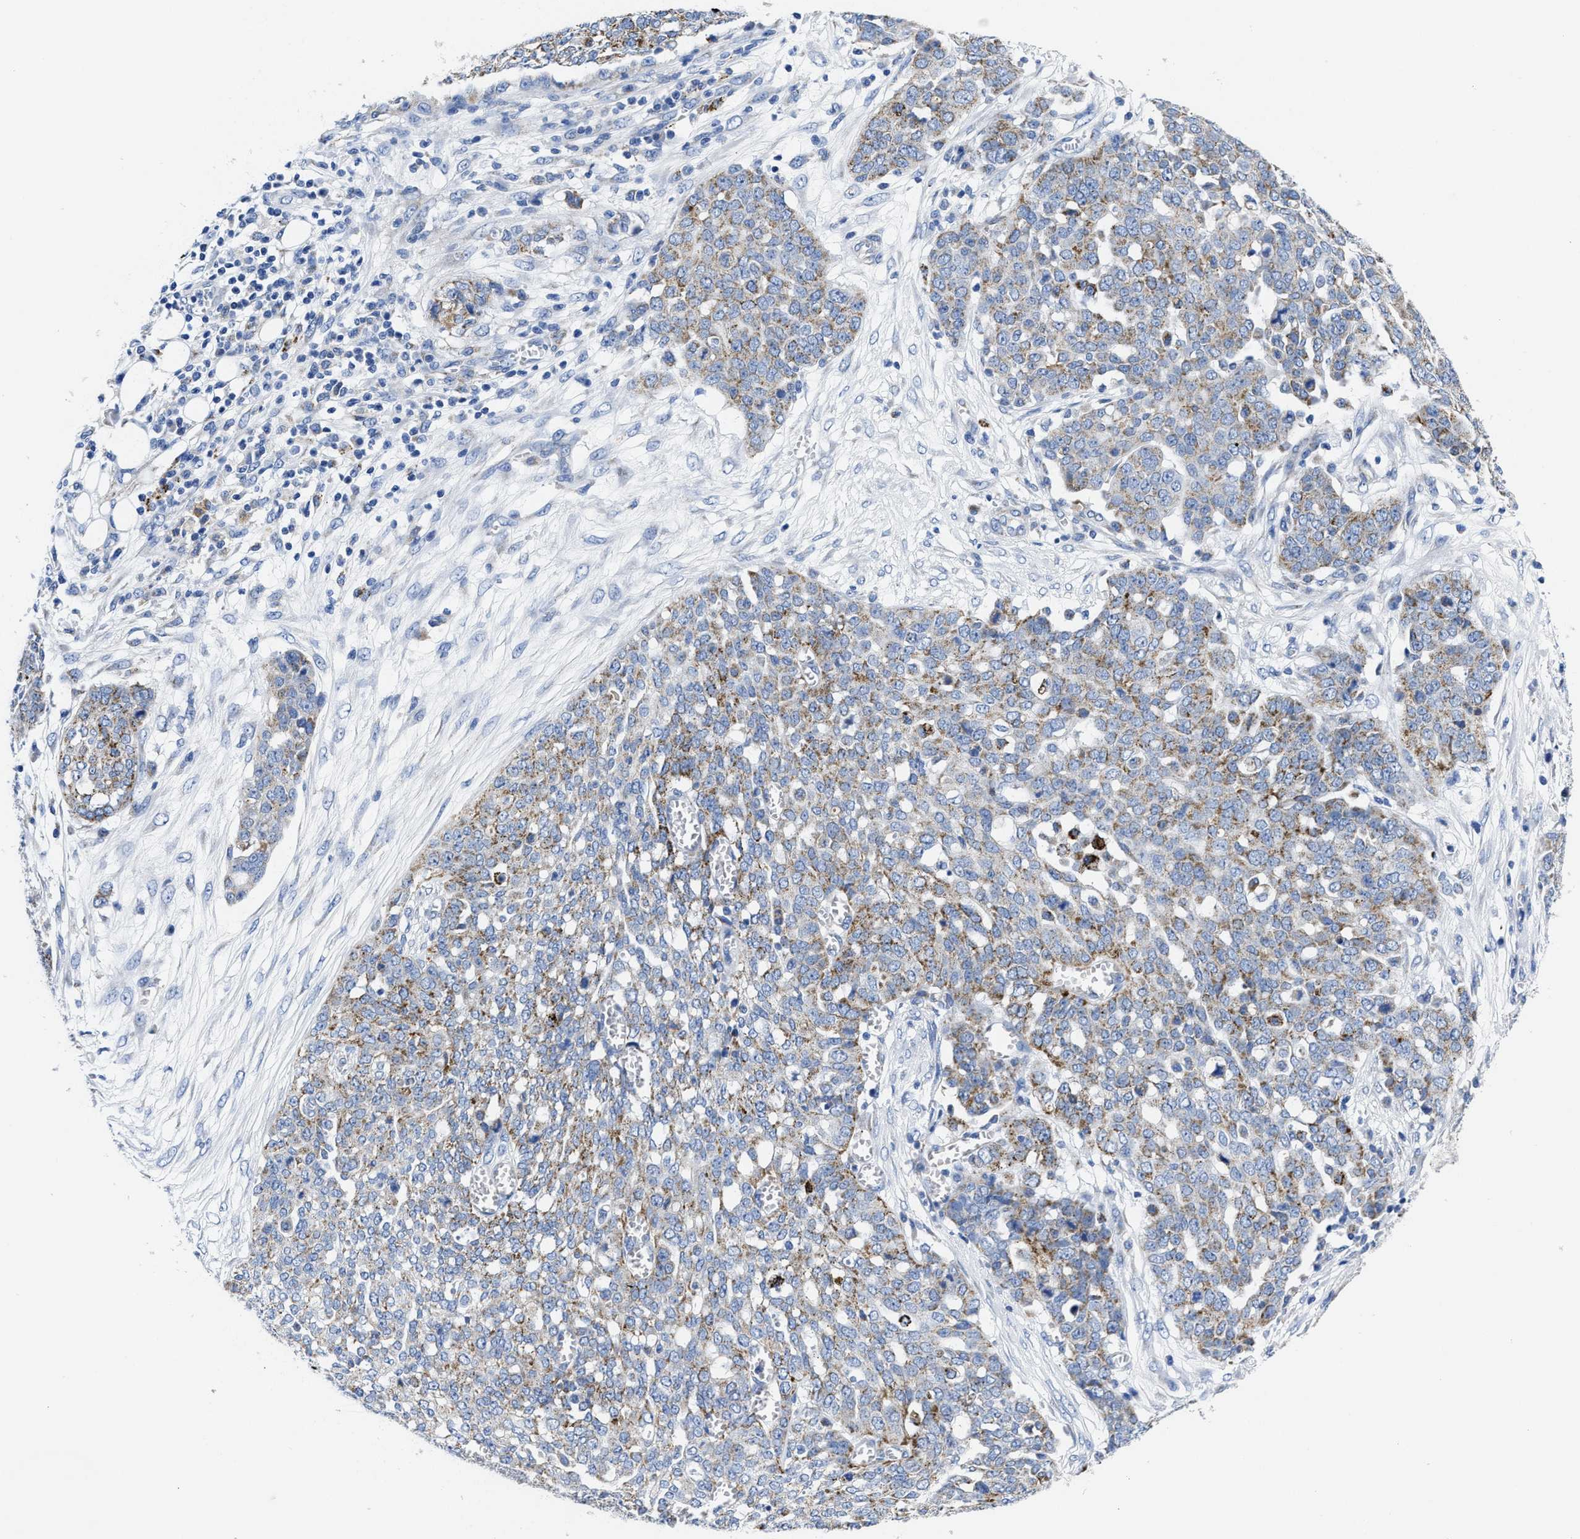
{"staining": {"intensity": "moderate", "quantity": "25%-75%", "location": "cytoplasmic/membranous"}, "tissue": "ovarian cancer", "cell_type": "Tumor cells", "image_type": "cancer", "snomed": [{"axis": "morphology", "description": "Cystadenocarcinoma, serous, NOS"}, {"axis": "topography", "description": "Soft tissue"}, {"axis": "topography", "description": "Ovary"}], "caption": "Ovarian cancer (serous cystadenocarcinoma) was stained to show a protein in brown. There is medium levels of moderate cytoplasmic/membranous expression in approximately 25%-75% of tumor cells.", "gene": "TBRG4", "patient": {"sex": "female", "age": 57}}